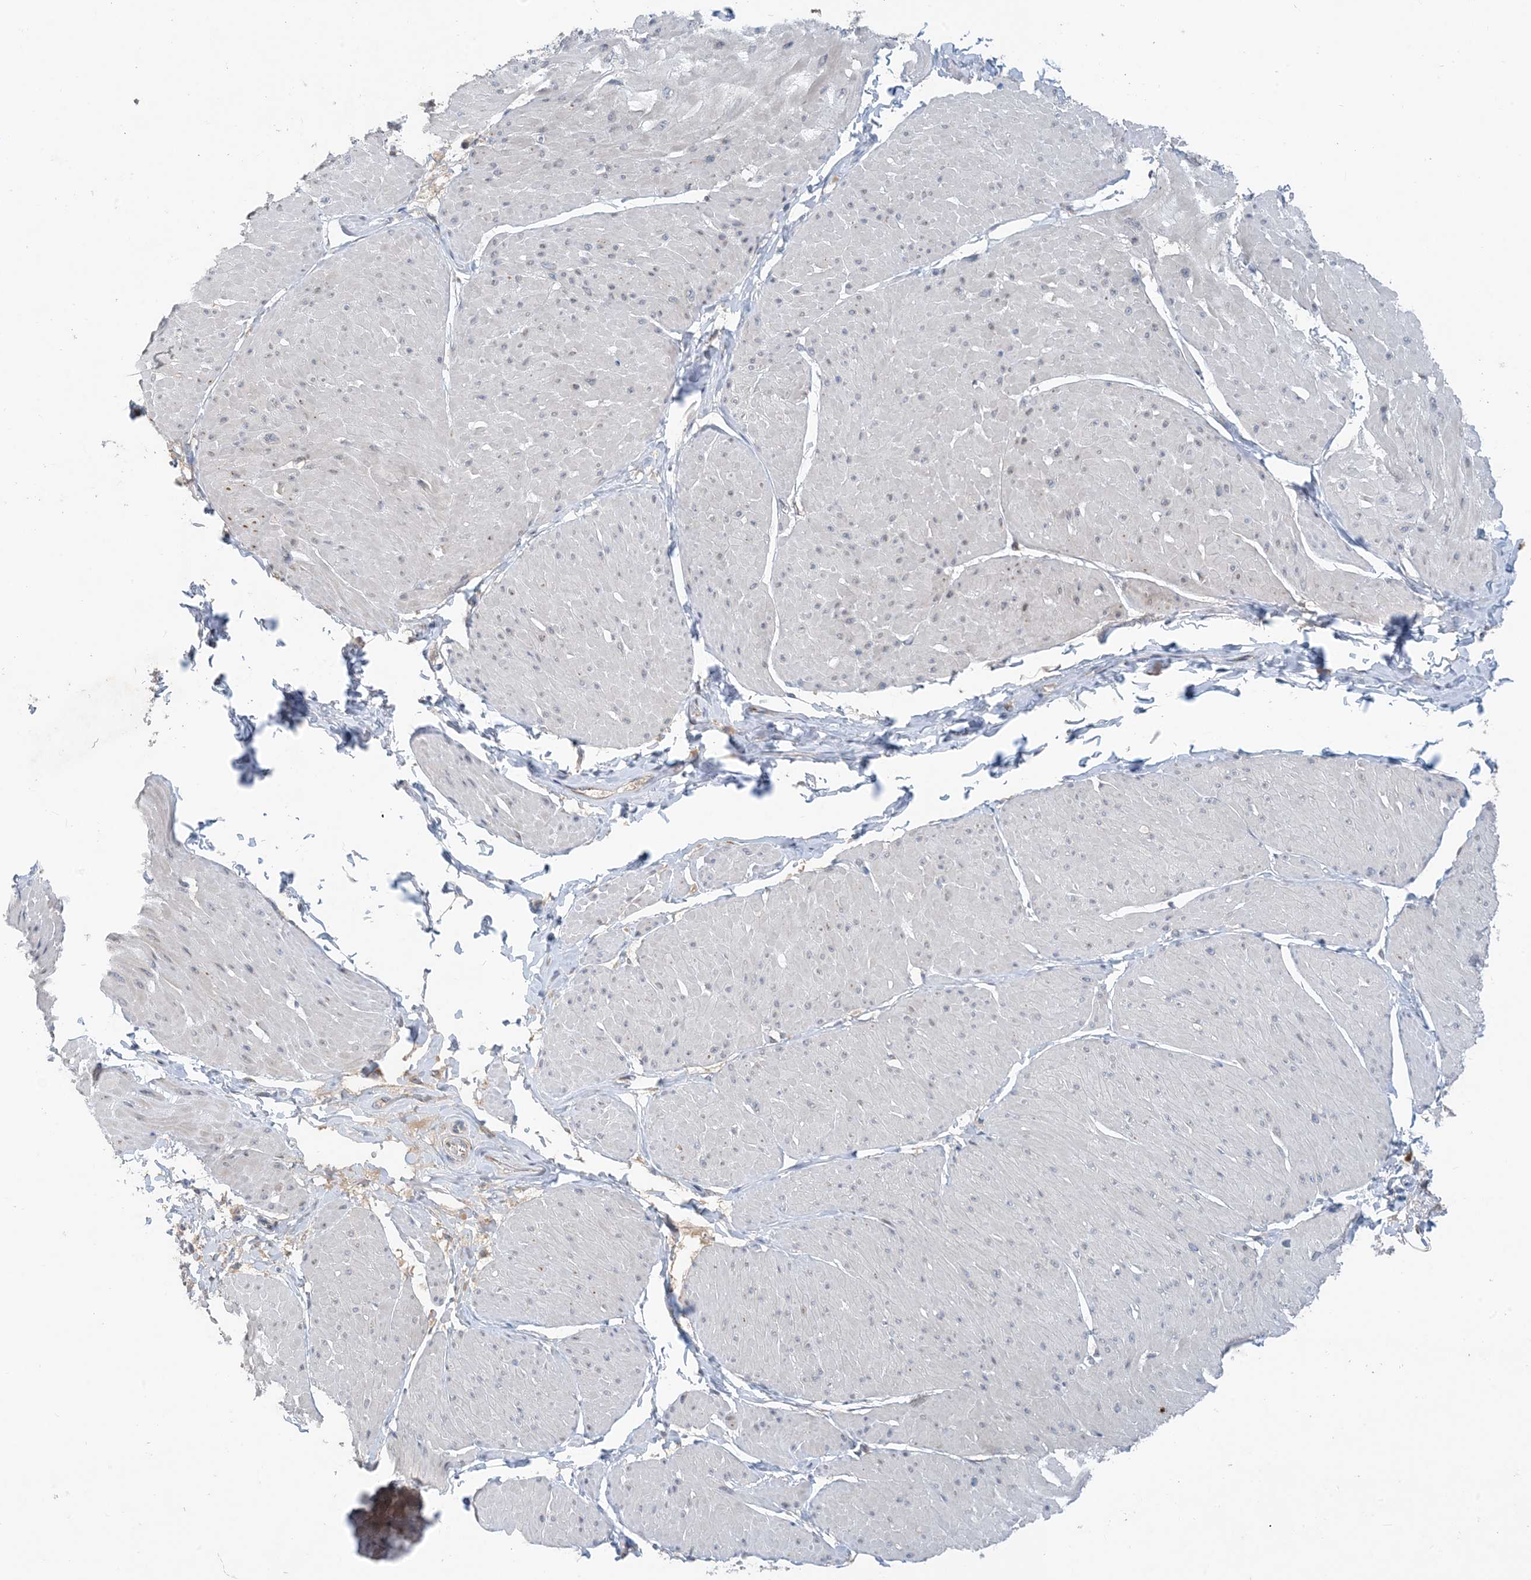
{"staining": {"intensity": "negative", "quantity": "none", "location": "none"}, "tissue": "smooth muscle", "cell_type": "Smooth muscle cells", "image_type": "normal", "snomed": [{"axis": "morphology", "description": "Urothelial carcinoma, High grade"}, {"axis": "topography", "description": "Urinary bladder"}], "caption": "Smooth muscle cells show no significant protein expression in normal smooth muscle. (DAB (3,3'-diaminobenzidine) immunohistochemistry (IHC), high magnification).", "gene": "TINAG", "patient": {"sex": "male", "age": 46}}